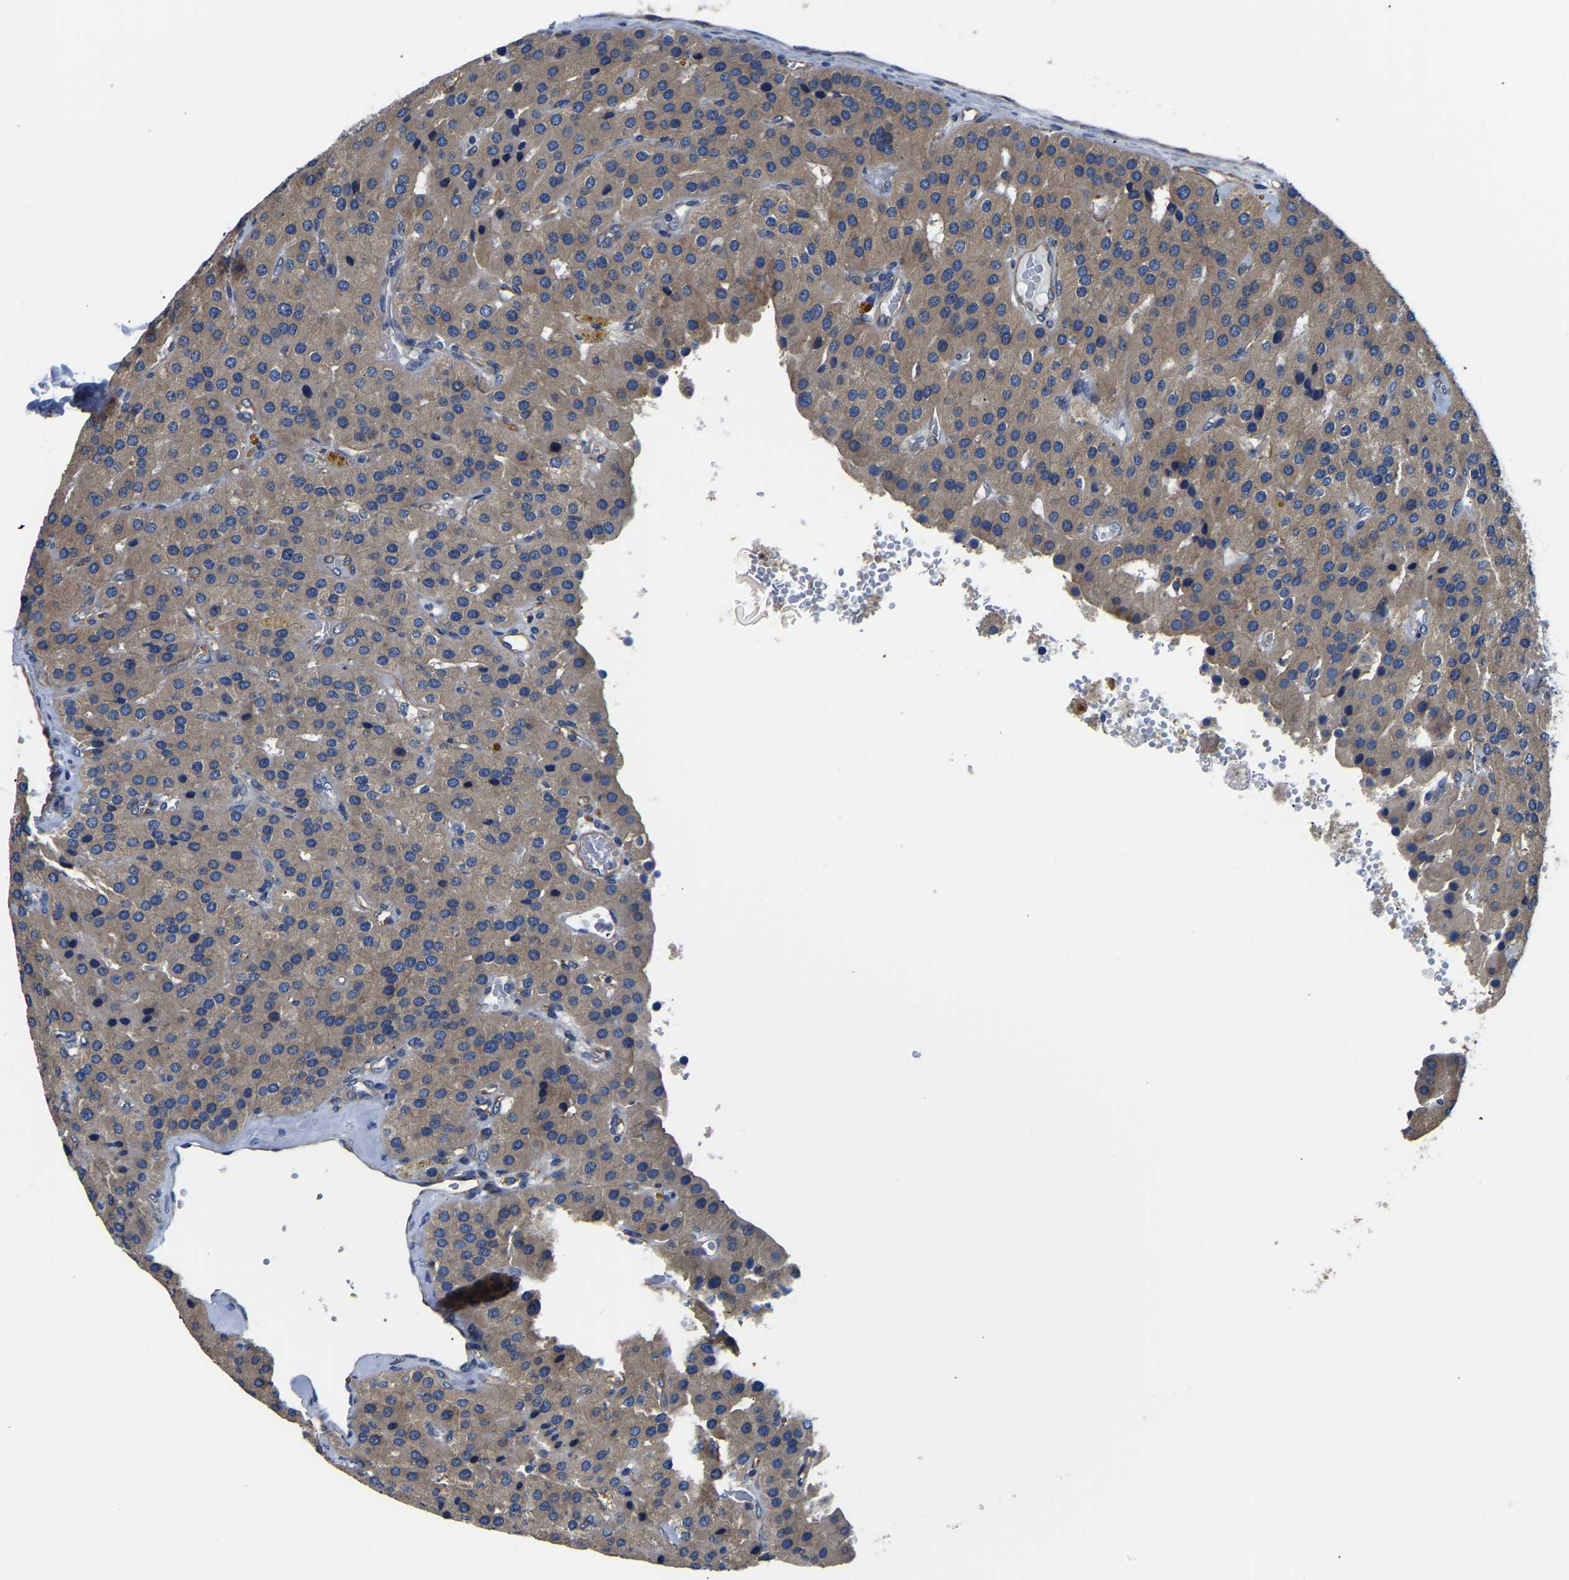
{"staining": {"intensity": "moderate", "quantity": ">75%", "location": "cytoplasmic/membranous"}, "tissue": "parathyroid gland", "cell_type": "Glandular cells", "image_type": "normal", "snomed": [{"axis": "morphology", "description": "Normal tissue, NOS"}, {"axis": "morphology", "description": "Adenoma, NOS"}, {"axis": "topography", "description": "Parathyroid gland"}], "caption": "DAB immunohistochemical staining of unremarkable parathyroid gland shows moderate cytoplasmic/membranous protein positivity in about >75% of glandular cells.", "gene": "CSDE1", "patient": {"sex": "female", "age": 86}}